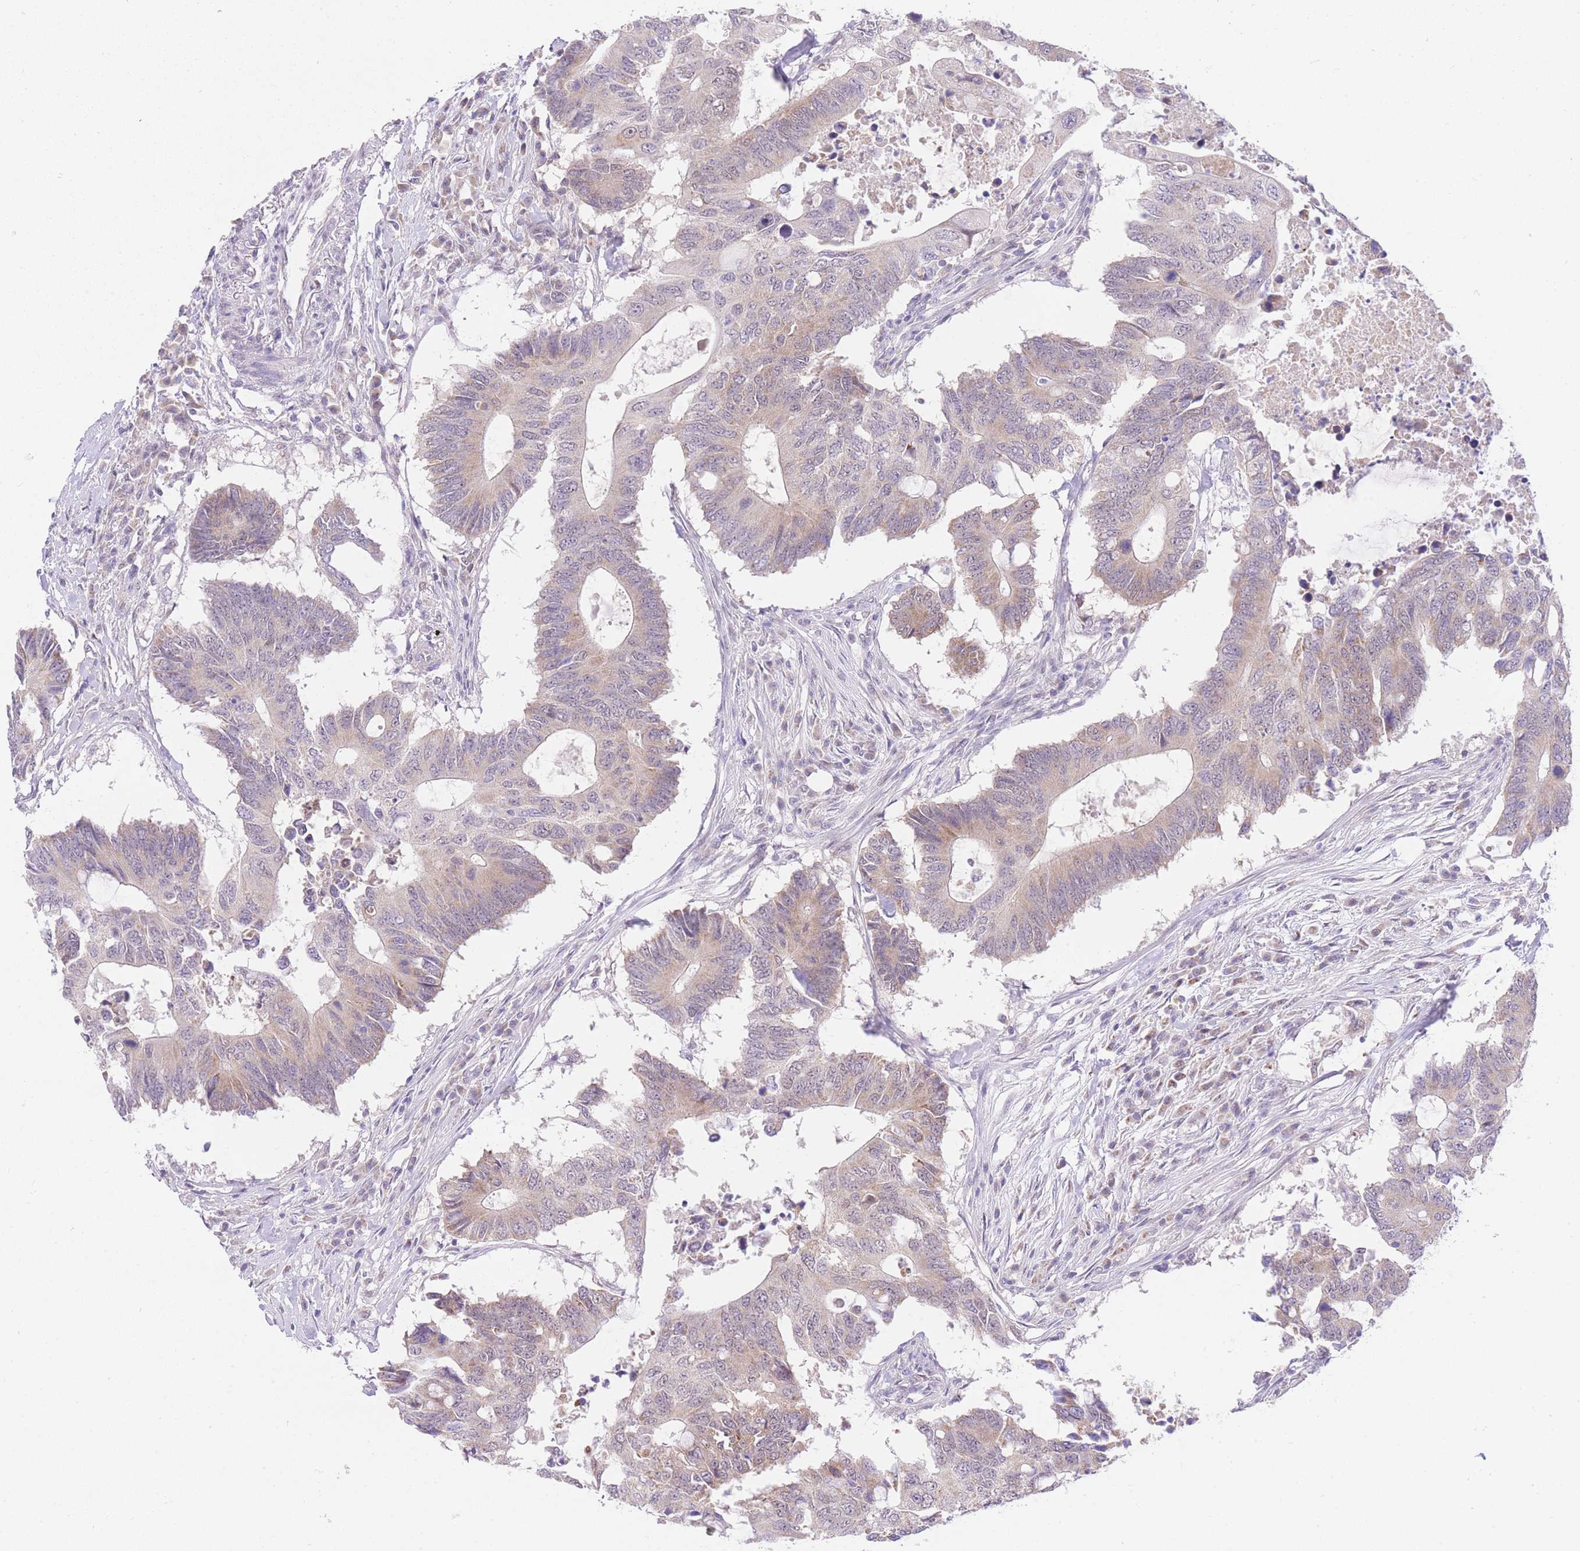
{"staining": {"intensity": "weak", "quantity": "25%-75%", "location": "cytoplasmic/membranous"}, "tissue": "colorectal cancer", "cell_type": "Tumor cells", "image_type": "cancer", "snomed": [{"axis": "morphology", "description": "Adenocarcinoma, NOS"}, {"axis": "topography", "description": "Colon"}], "caption": "Brown immunohistochemical staining in human adenocarcinoma (colorectal) displays weak cytoplasmic/membranous staining in about 25%-75% of tumor cells.", "gene": "UBXN7", "patient": {"sex": "male", "age": 71}}